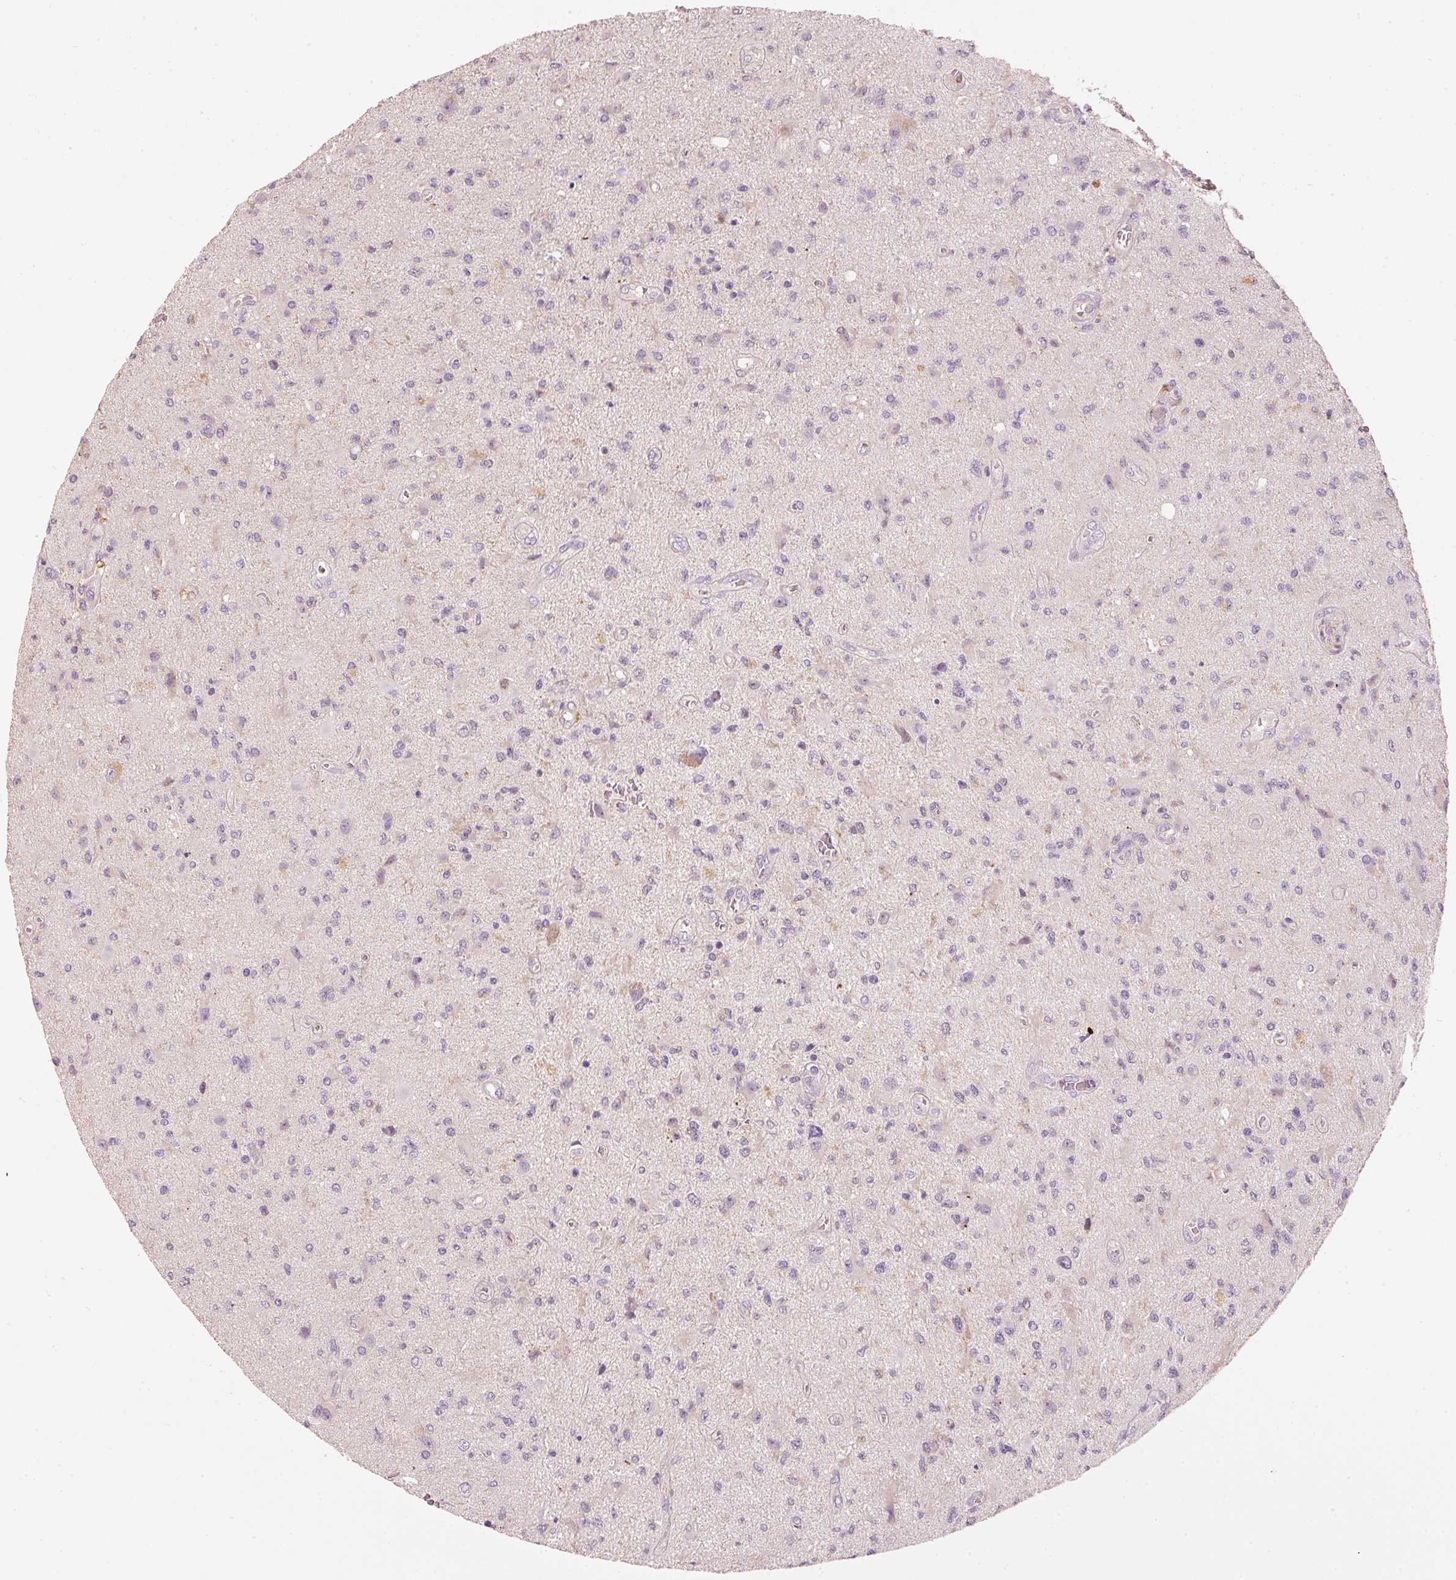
{"staining": {"intensity": "negative", "quantity": "none", "location": "none"}, "tissue": "glioma", "cell_type": "Tumor cells", "image_type": "cancer", "snomed": [{"axis": "morphology", "description": "Glioma, malignant, High grade"}, {"axis": "topography", "description": "Brain"}], "caption": "Immunohistochemistry photomicrograph of neoplastic tissue: glioma stained with DAB (3,3'-diaminobenzidine) demonstrates no significant protein staining in tumor cells. The staining is performed using DAB brown chromogen with nuclei counter-stained in using hematoxylin.", "gene": "KLHL21", "patient": {"sex": "male", "age": 67}}